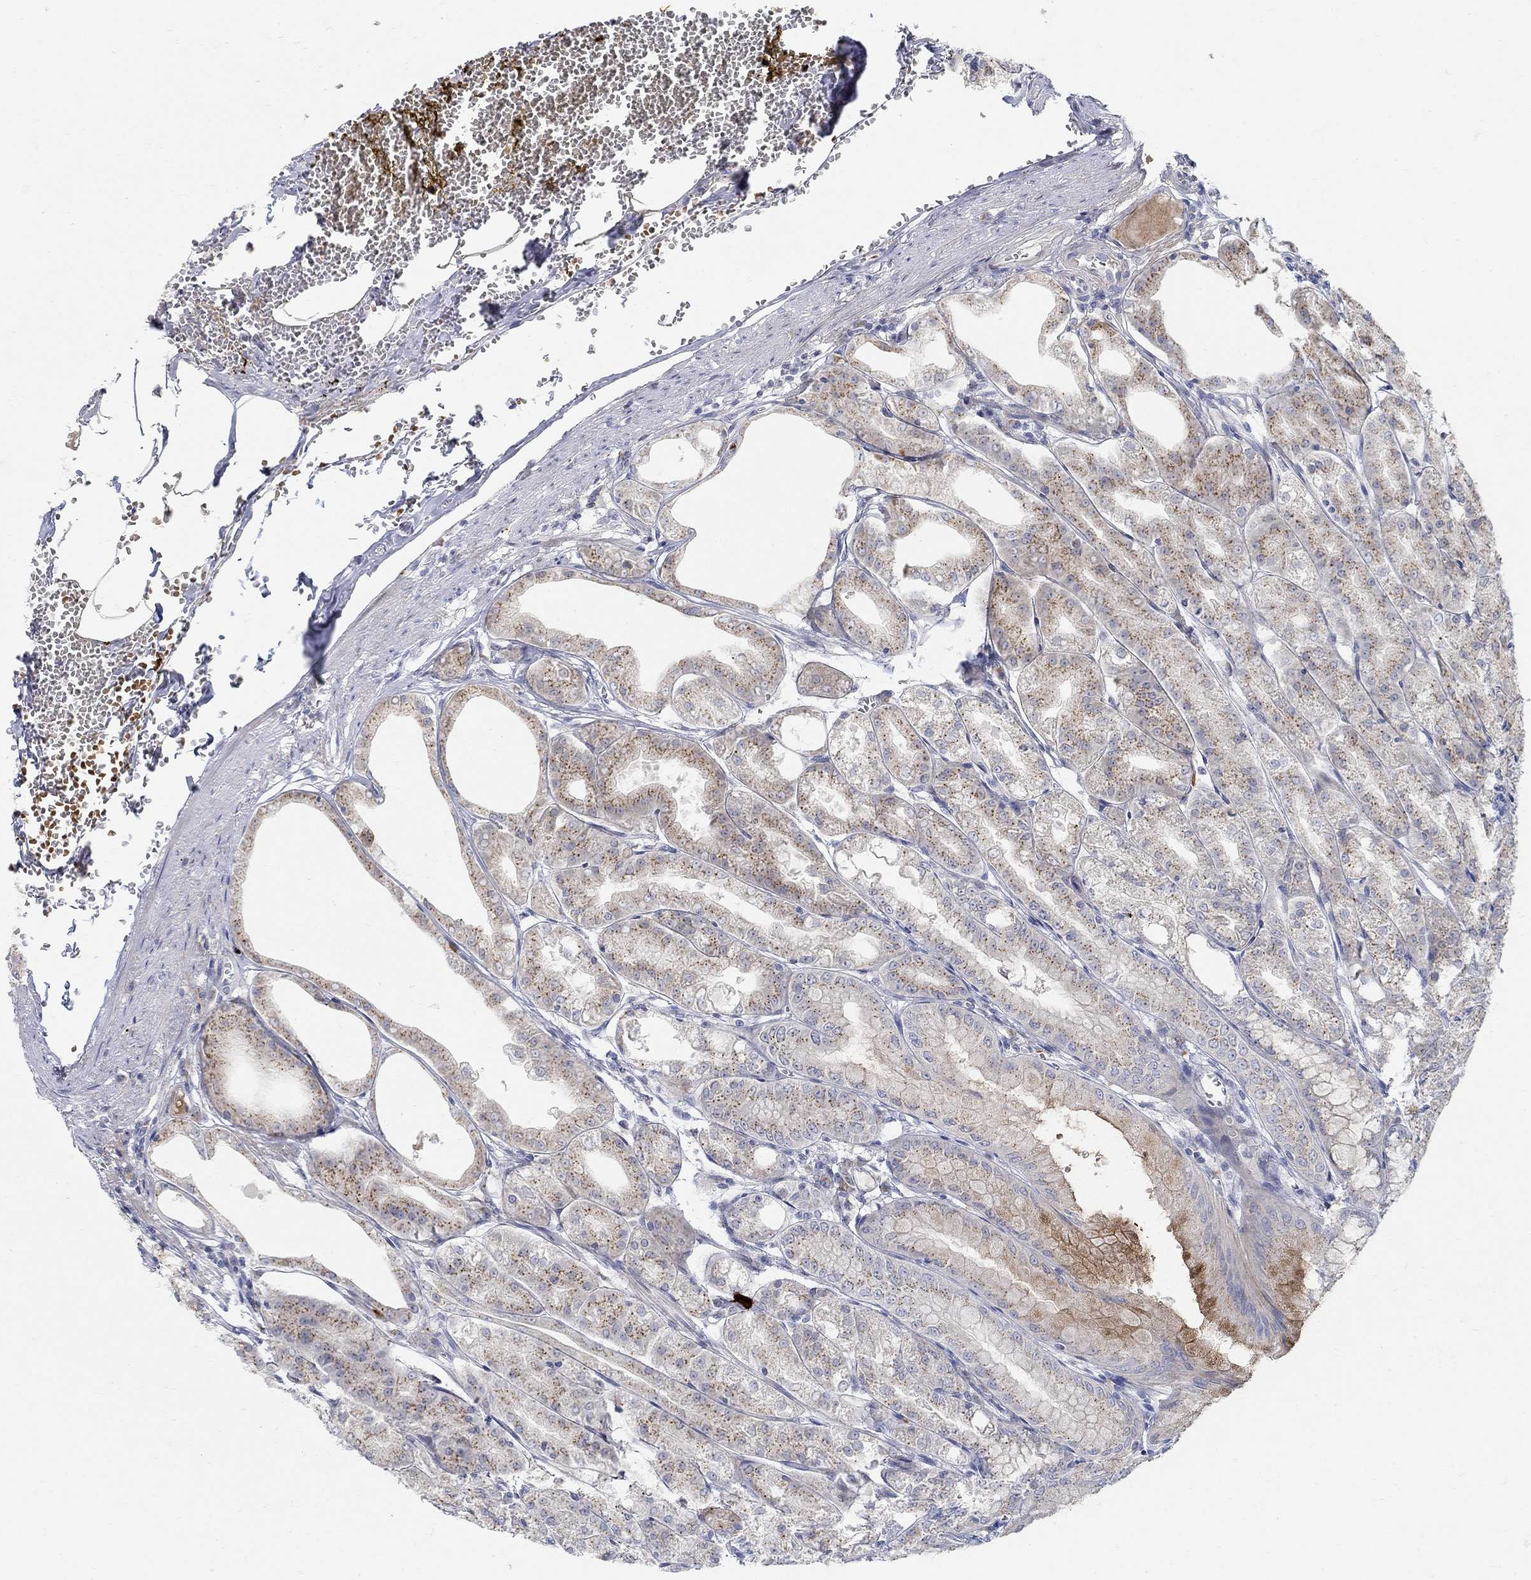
{"staining": {"intensity": "weak", "quantity": "25%-75%", "location": "cytoplasmic/membranous"}, "tissue": "stomach", "cell_type": "Glandular cells", "image_type": "normal", "snomed": [{"axis": "morphology", "description": "Normal tissue, NOS"}, {"axis": "topography", "description": "Stomach, lower"}], "caption": "Glandular cells display low levels of weak cytoplasmic/membranous staining in approximately 25%-75% of cells in unremarkable stomach.", "gene": "ANO7", "patient": {"sex": "male", "age": 71}}